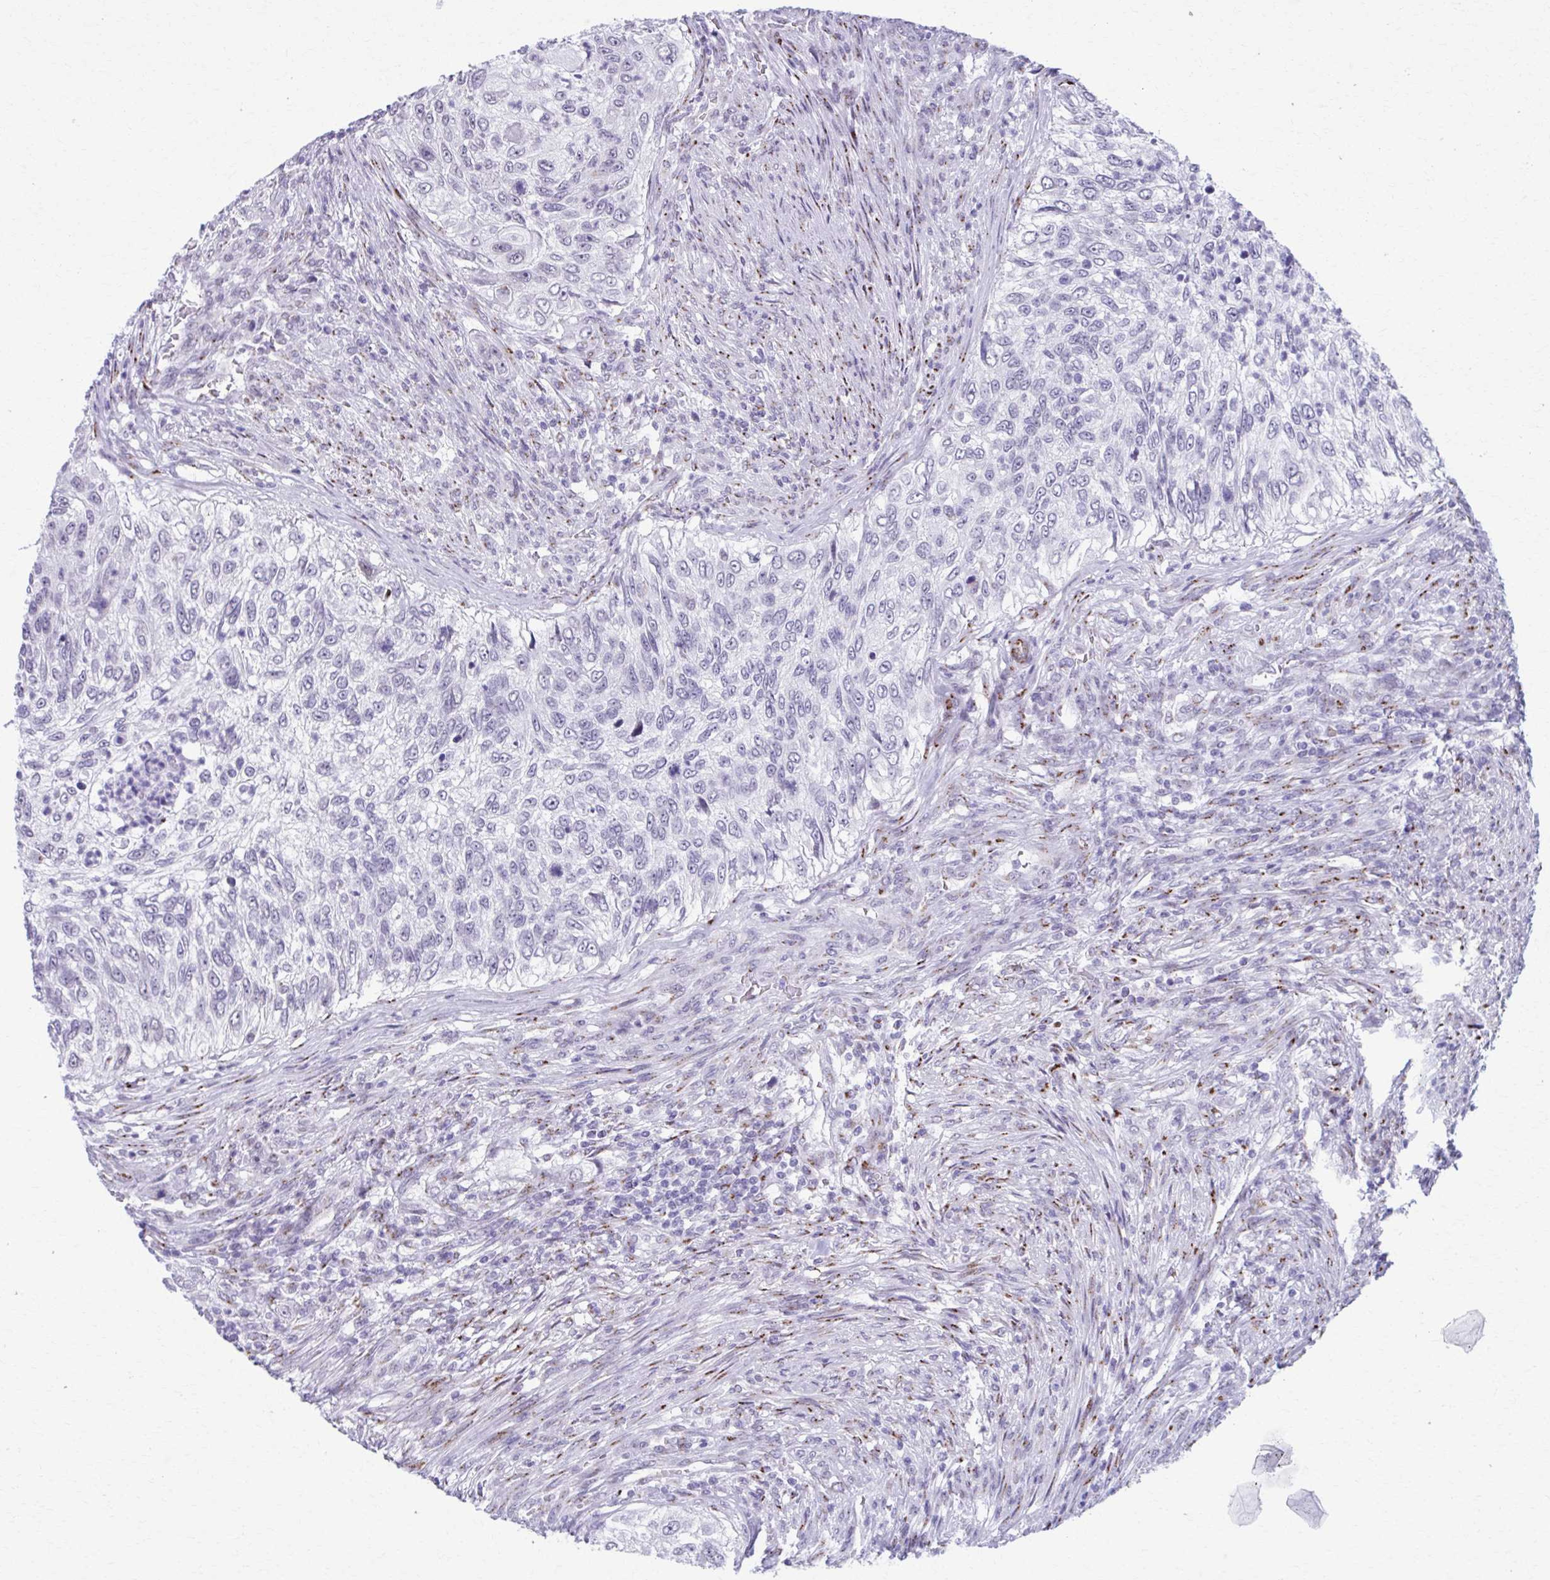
{"staining": {"intensity": "negative", "quantity": "none", "location": "none"}, "tissue": "urothelial cancer", "cell_type": "Tumor cells", "image_type": "cancer", "snomed": [{"axis": "morphology", "description": "Urothelial carcinoma, High grade"}, {"axis": "topography", "description": "Urinary bladder"}], "caption": "The image exhibits no significant staining in tumor cells of urothelial cancer.", "gene": "ZNF682", "patient": {"sex": "female", "age": 60}}